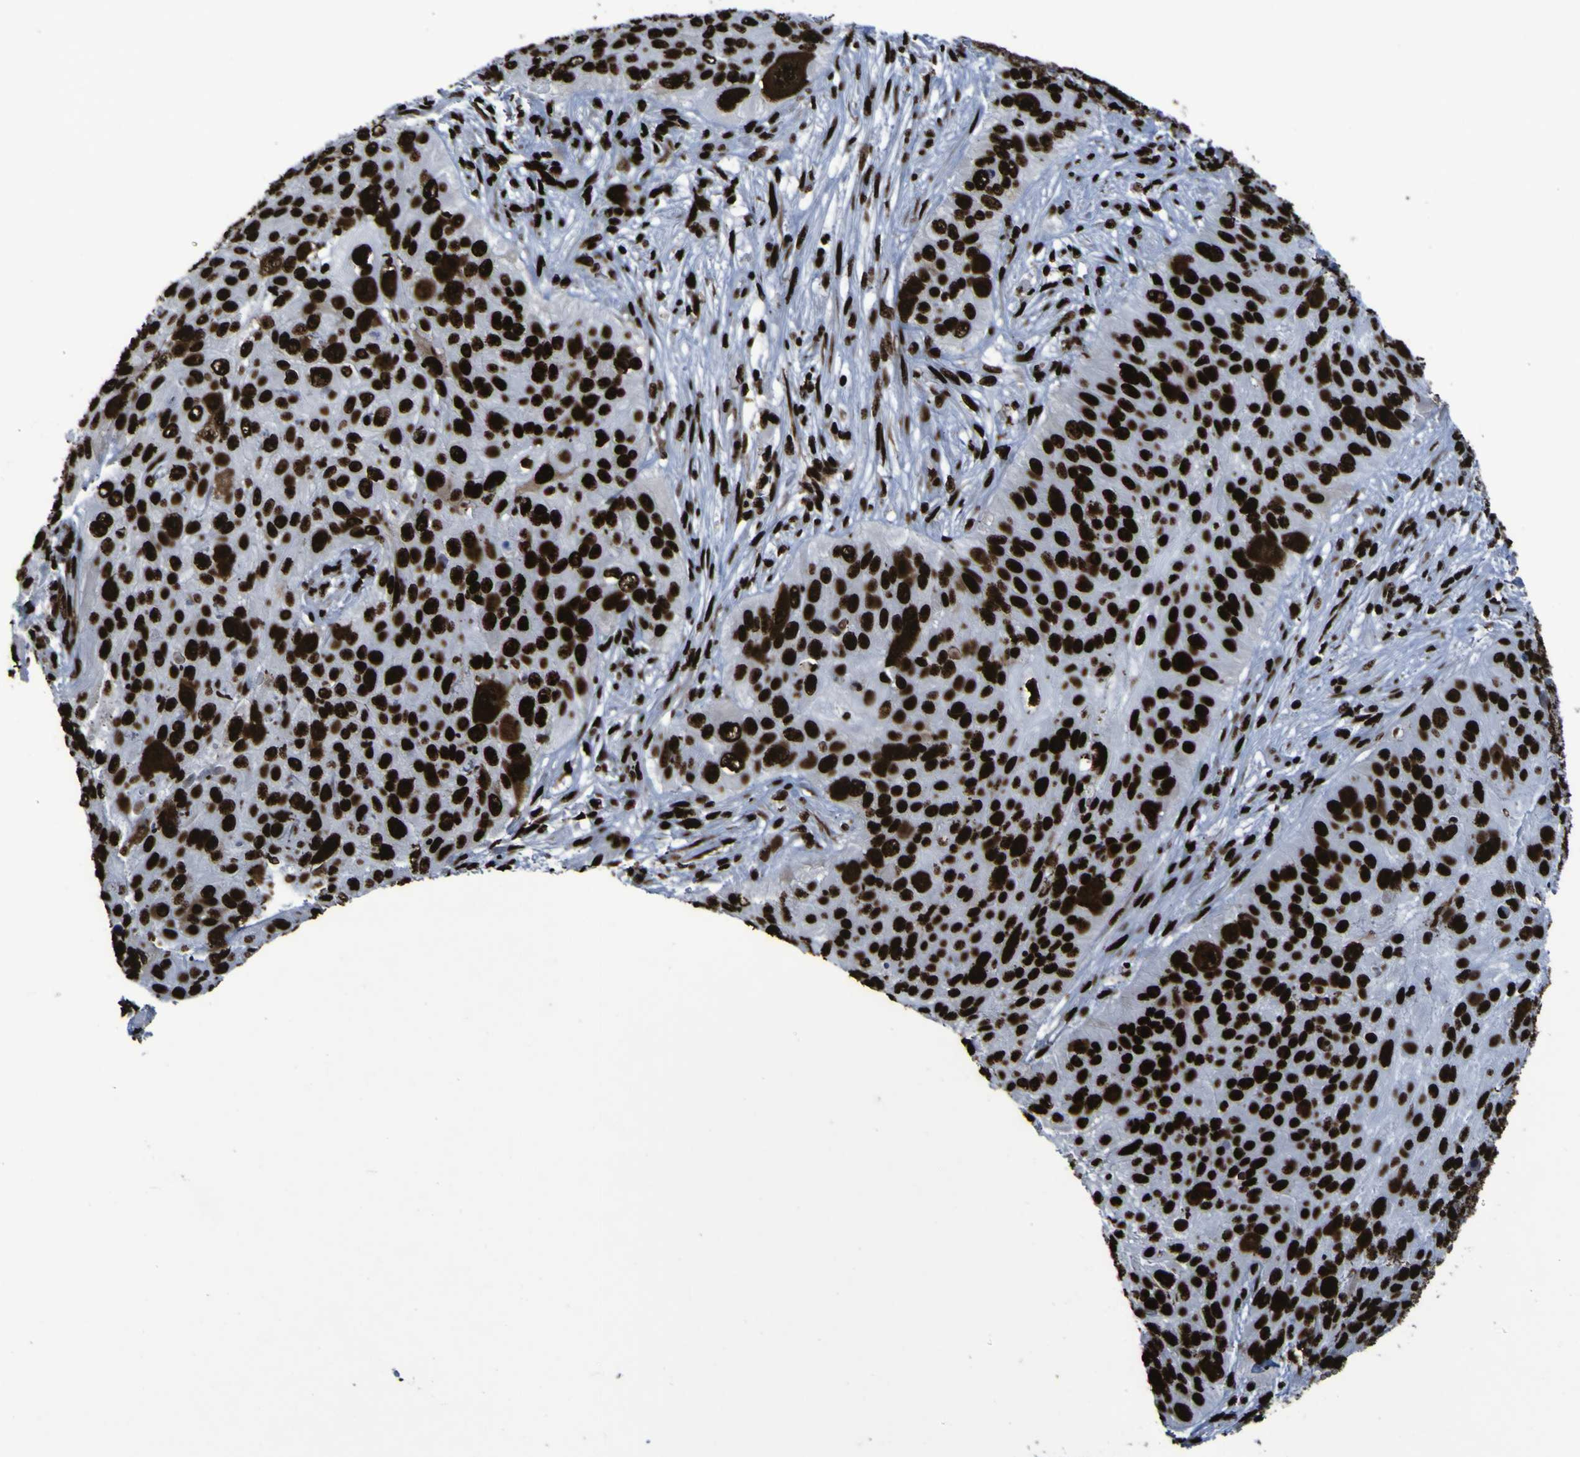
{"staining": {"intensity": "strong", "quantity": ">75%", "location": "nuclear"}, "tissue": "skin cancer", "cell_type": "Tumor cells", "image_type": "cancer", "snomed": [{"axis": "morphology", "description": "Squamous cell carcinoma, NOS"}, {"axis": "topography", "description": "Skin"}], "caption": "A photomicrograph of human squamous cell carcinoma (skin) stained for a protein shows strong nuclear brown staining in tumor cells. The protein is stained brown, and the nuclei are stained in blue (DAB (3,3'-diaminobenzidine) IHC with brightfield microscopy, high magnification).", "gene": "NPM1", "patient": {"sex": "female", "age": 80}}